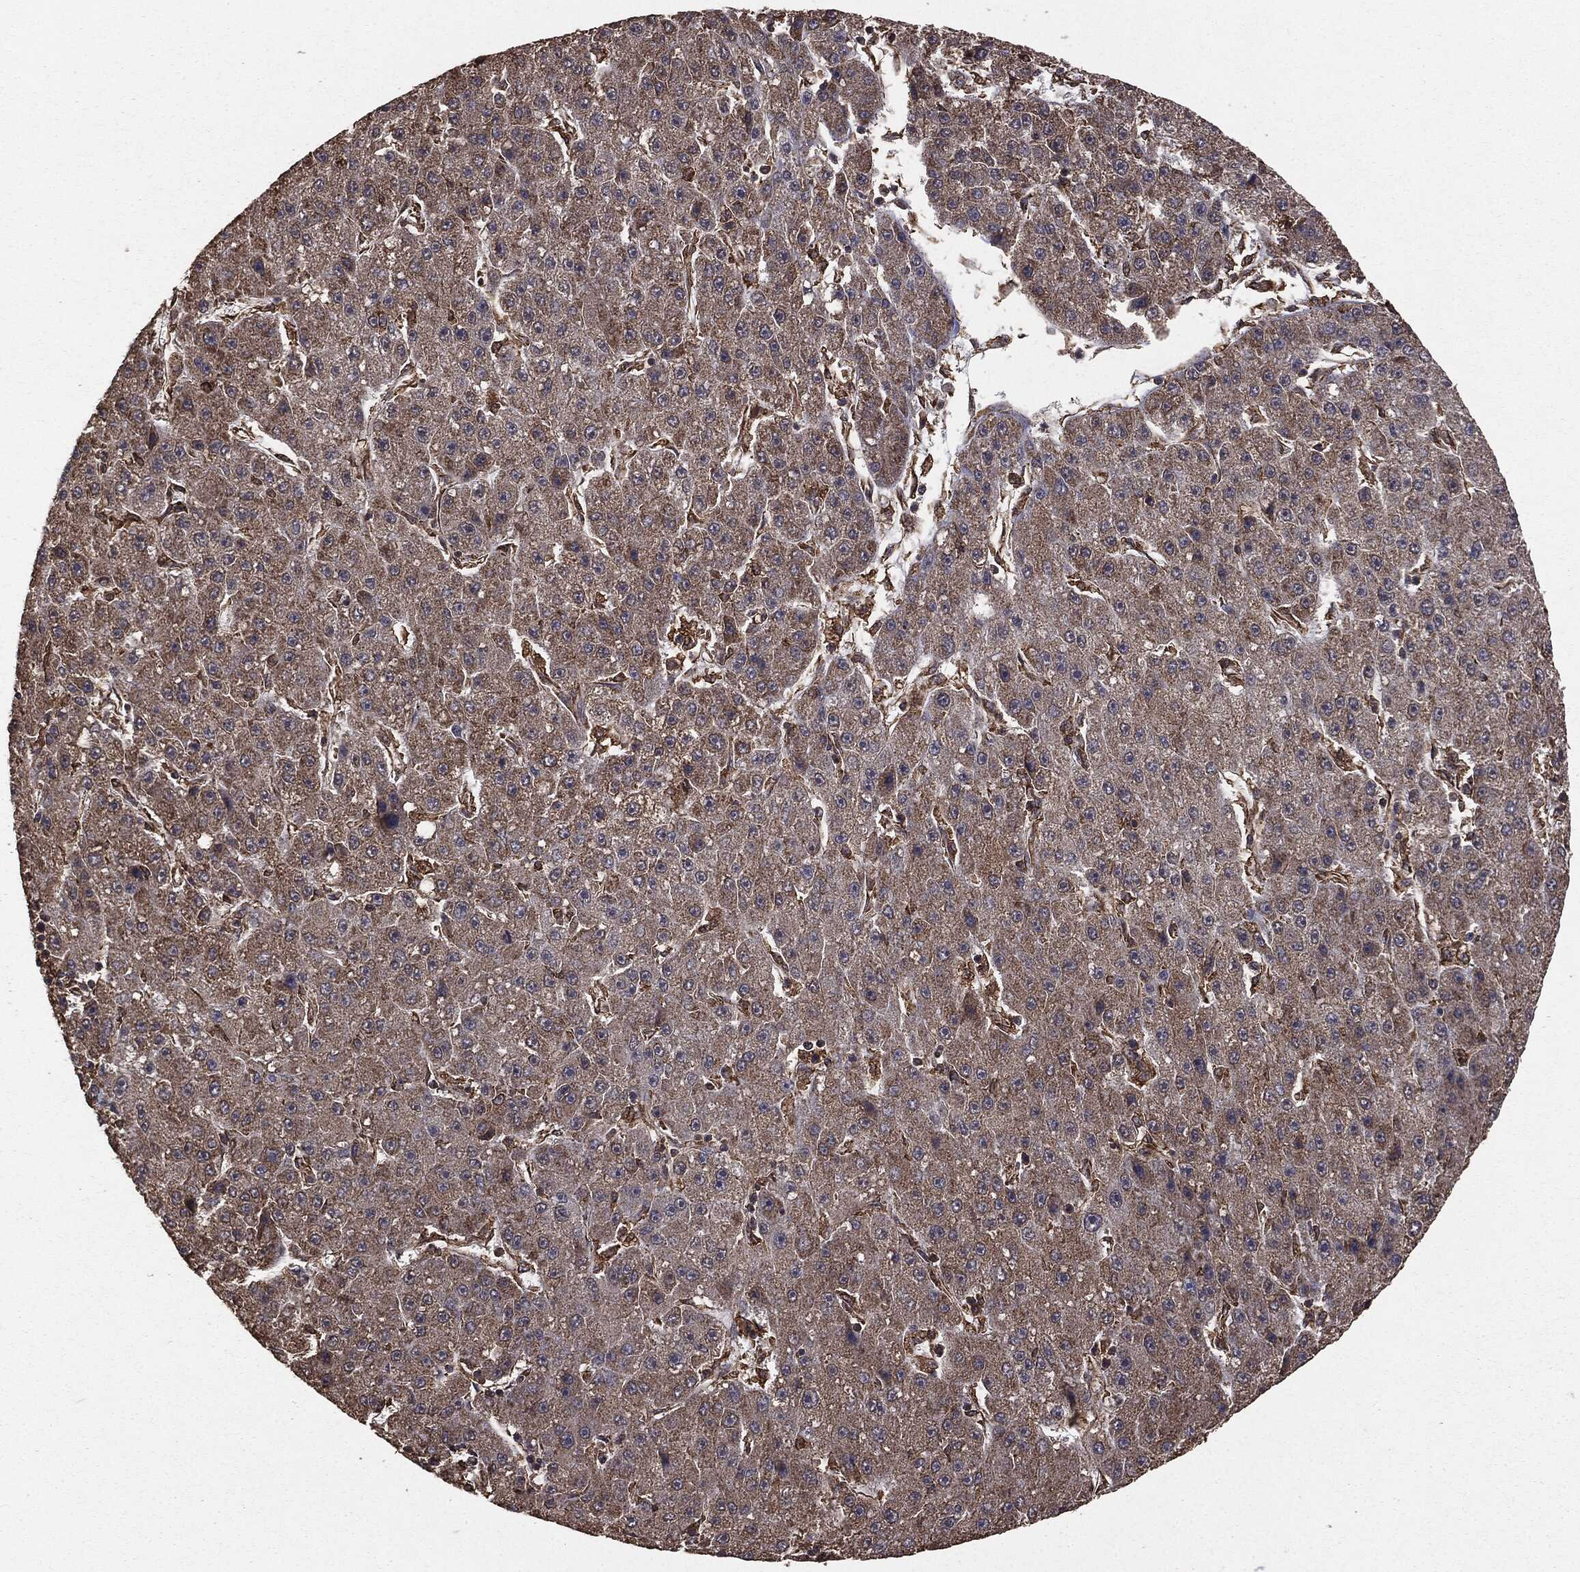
{"staining": {"intensity": "weak", "quantity": "25%-75%", "location": "cytoplasmic/membranous"}, "tissue": "liver cancer", "cell_type": "Tumor cells", "image_type": "cancer", "snomed": [{"axis": "morphology", "description": "Carcinoma, Hepatocellular, NOS"}, {"axis": "topography", "description": "Liver"}], "caption": "Tumor cells display low levels of weak cytoplasmic/membranous staining in about 25%-75% of cells in liver hepatocellular carcinoma. (IHC, brightfield microscopy, high magnification).", "gene": "MTOR", "patient": {"sex": "male", "age": 67}}